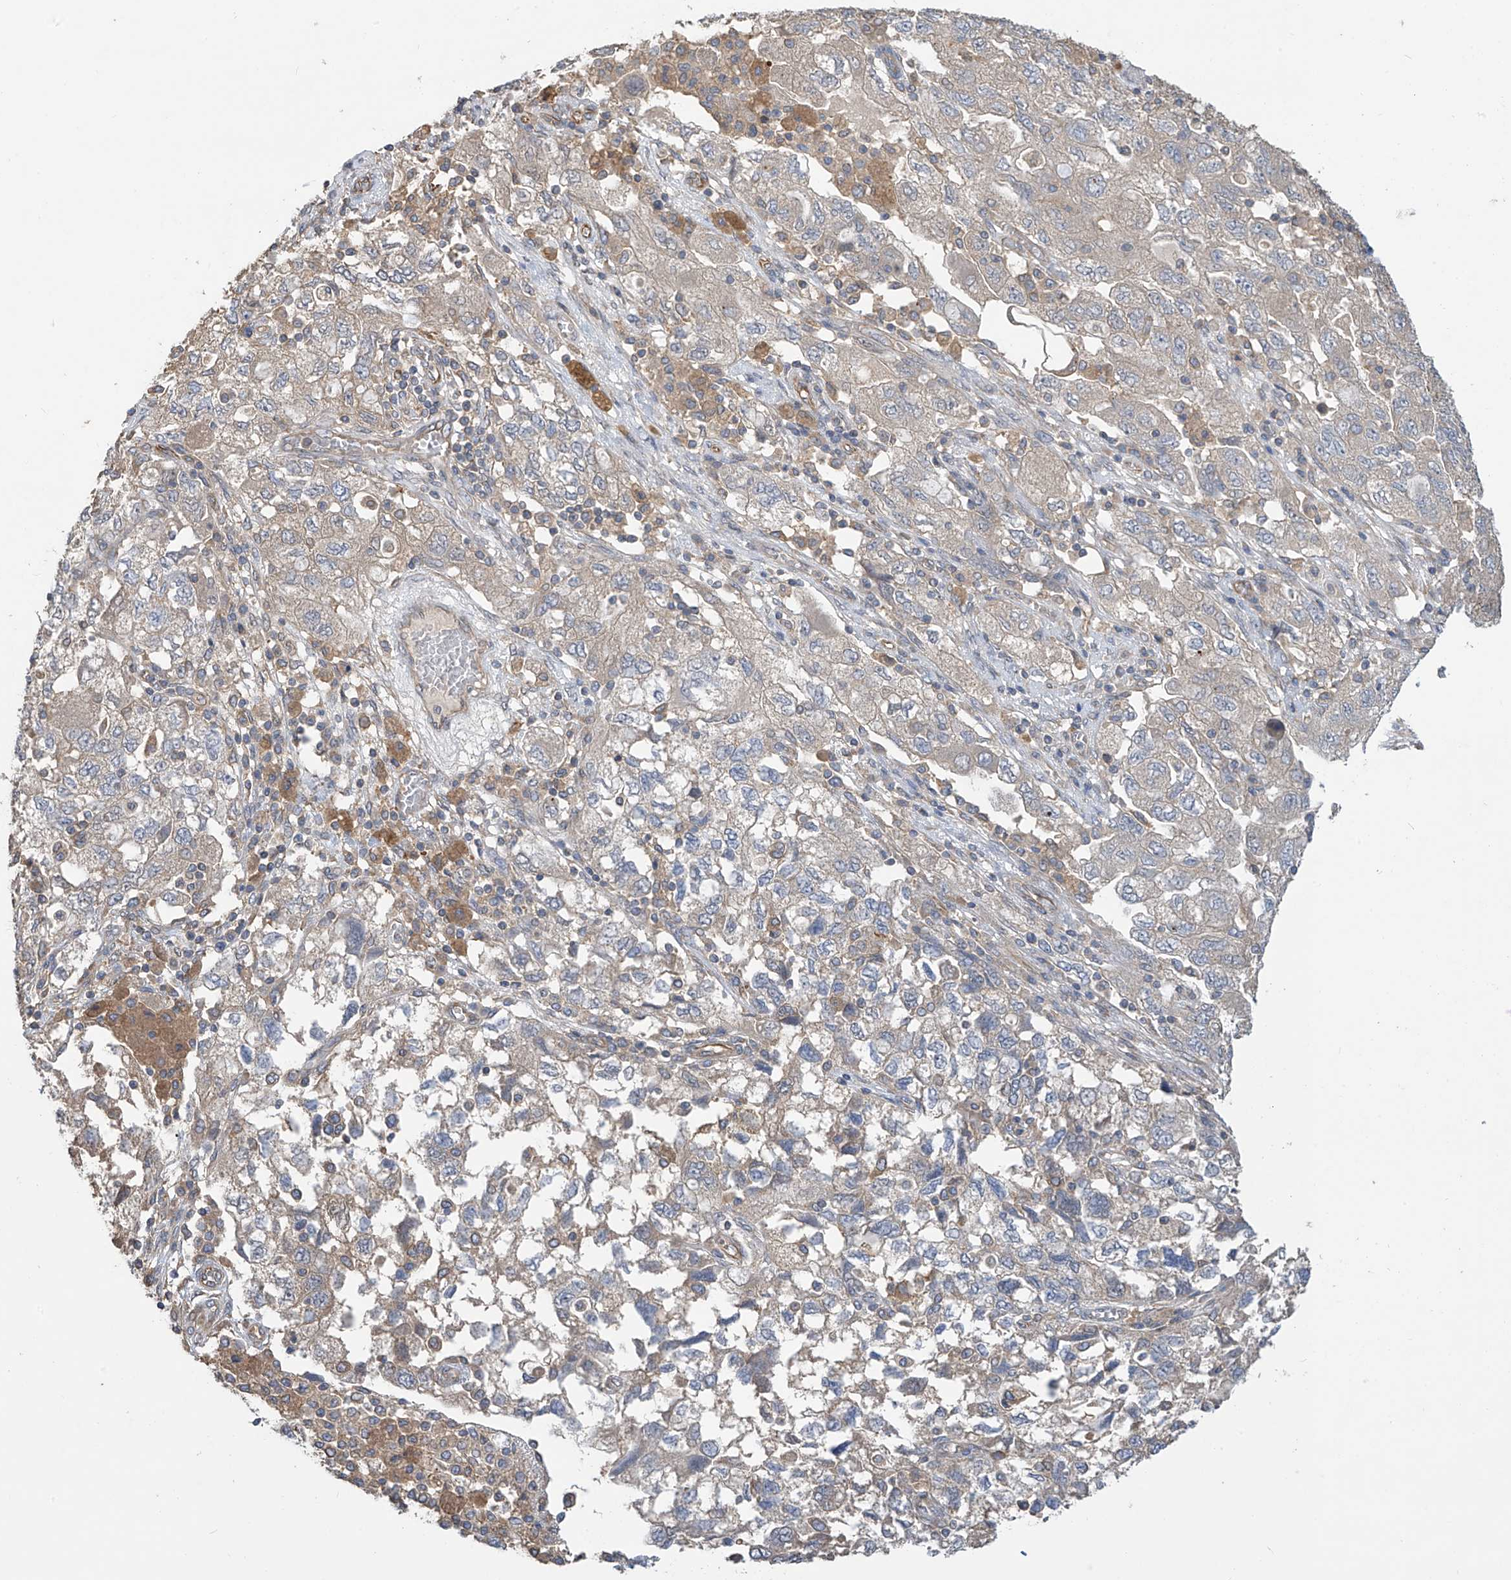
{"staining": {"intensity": "weak", "quantity": "25%-75%", "location": "cytoplasmic/membranous"}, "tissue": "ovarian cancer", "cell_type": "Tumor cells", "image_type": "cancer", "snomed": [{"axis": "morphology", "description": "Carcinoma, NOS"}, {"axis": "morphology", "description": "Cystadenocarcinoma, serous, NOS"}, {"axis": "topography", "description": "Ovary"}], "caption": "Tumor cells reveal weak cytoplasmic/membranous positivity in approximately 25%-75% of cells in serous cystadenocarcinoma (ovarian).", "gene": "PHACTR4", "patient": {"sex": "female", "age": 69}}